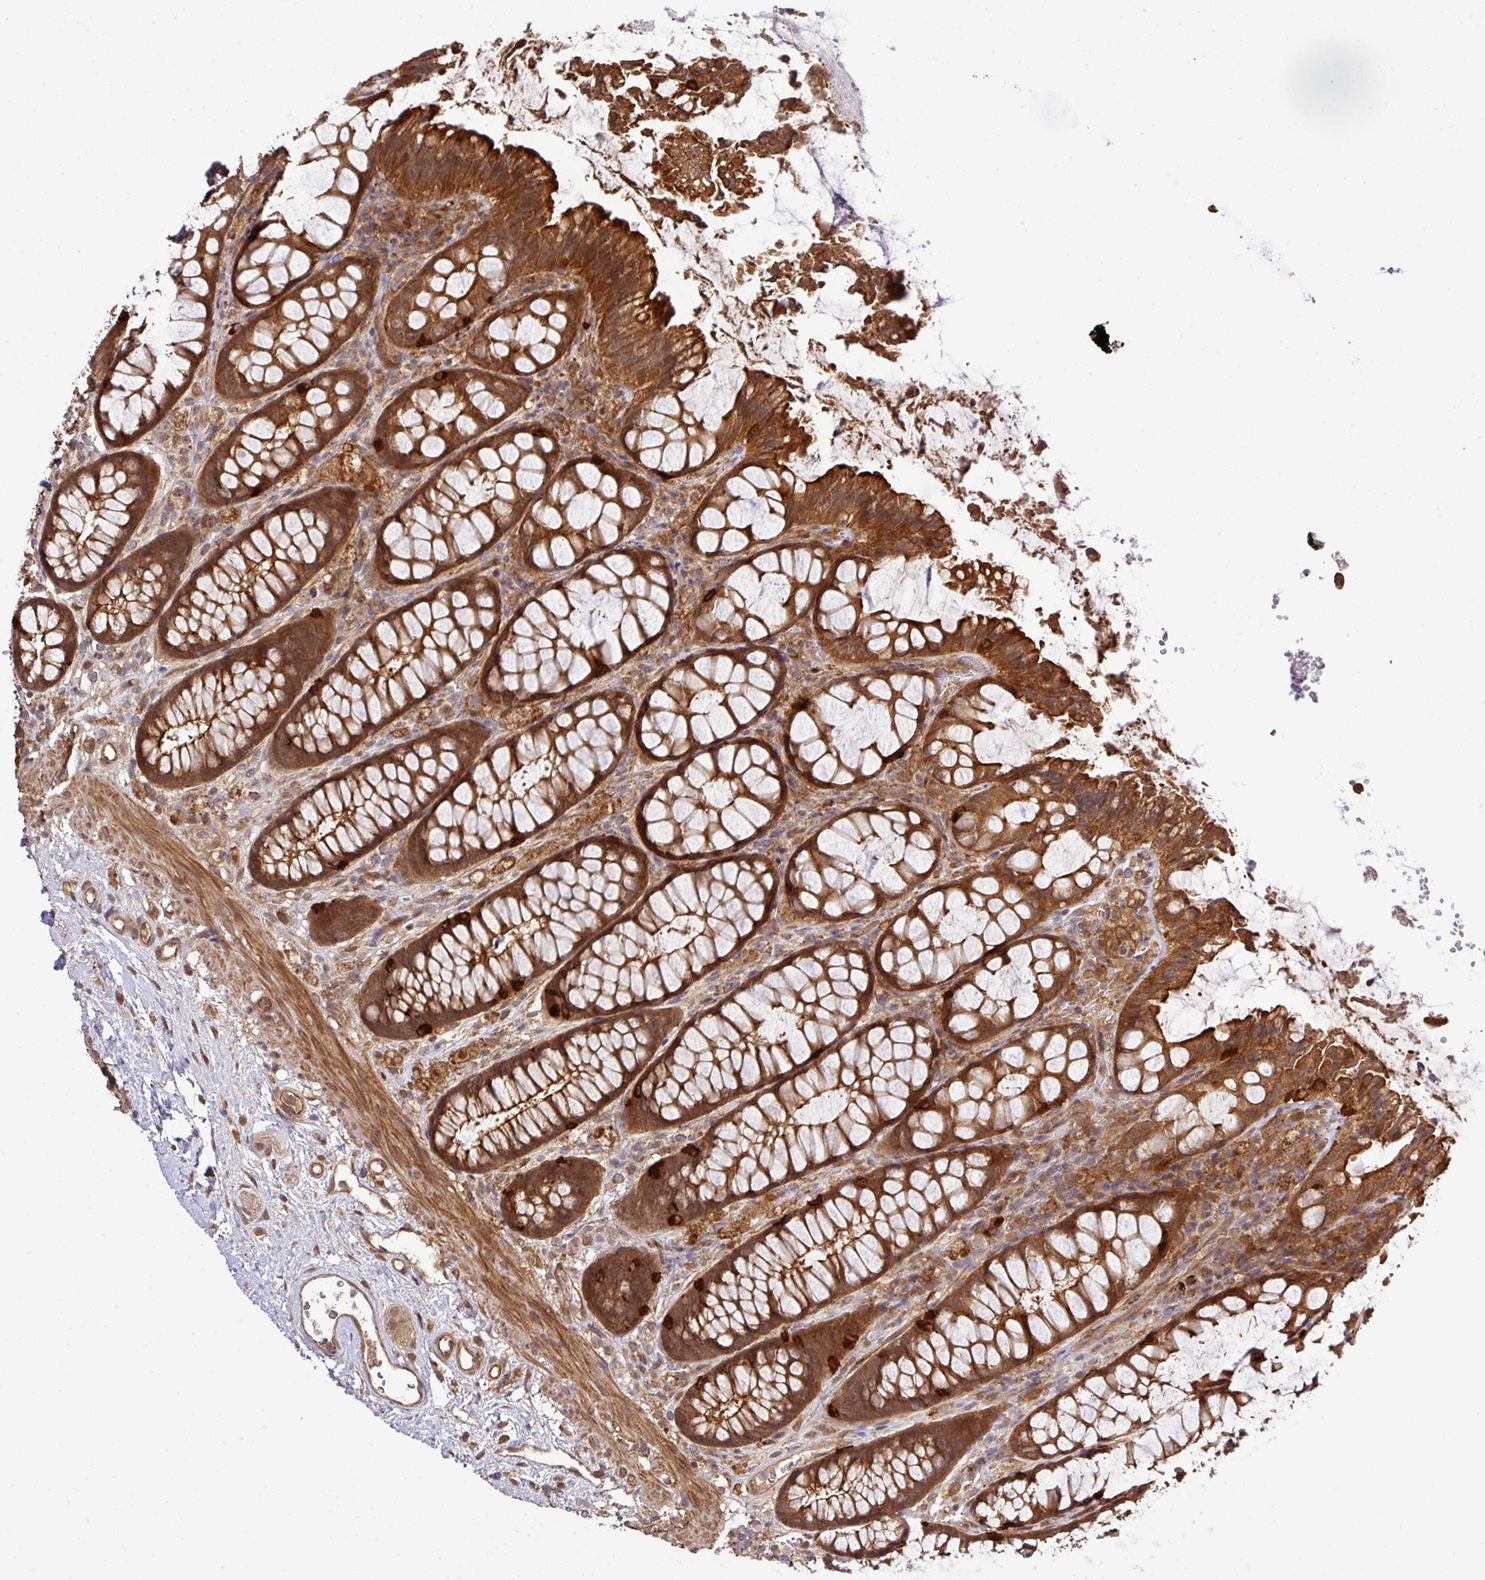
{"staining": {"intensity": "strong", "quantity": ">75%", "location": "cytoplasmic/membranous"}, "tissue": "rectum", "cell_type": "Glandular cells", "image_type": "normal", "snomed": [{"axis": "morphology", "description": "Normal tissue, NOS"}, {"axis": "topography", "description": "Rectum"}], "caption": "Immunohistochemical staining of benign human rectum reveals >75% levels of strong cytoplasmic/membranous protein staining in about >75% of glandular cells.", "gene": "ARPIN", "patient": {"sex": "female", "age": 67}}